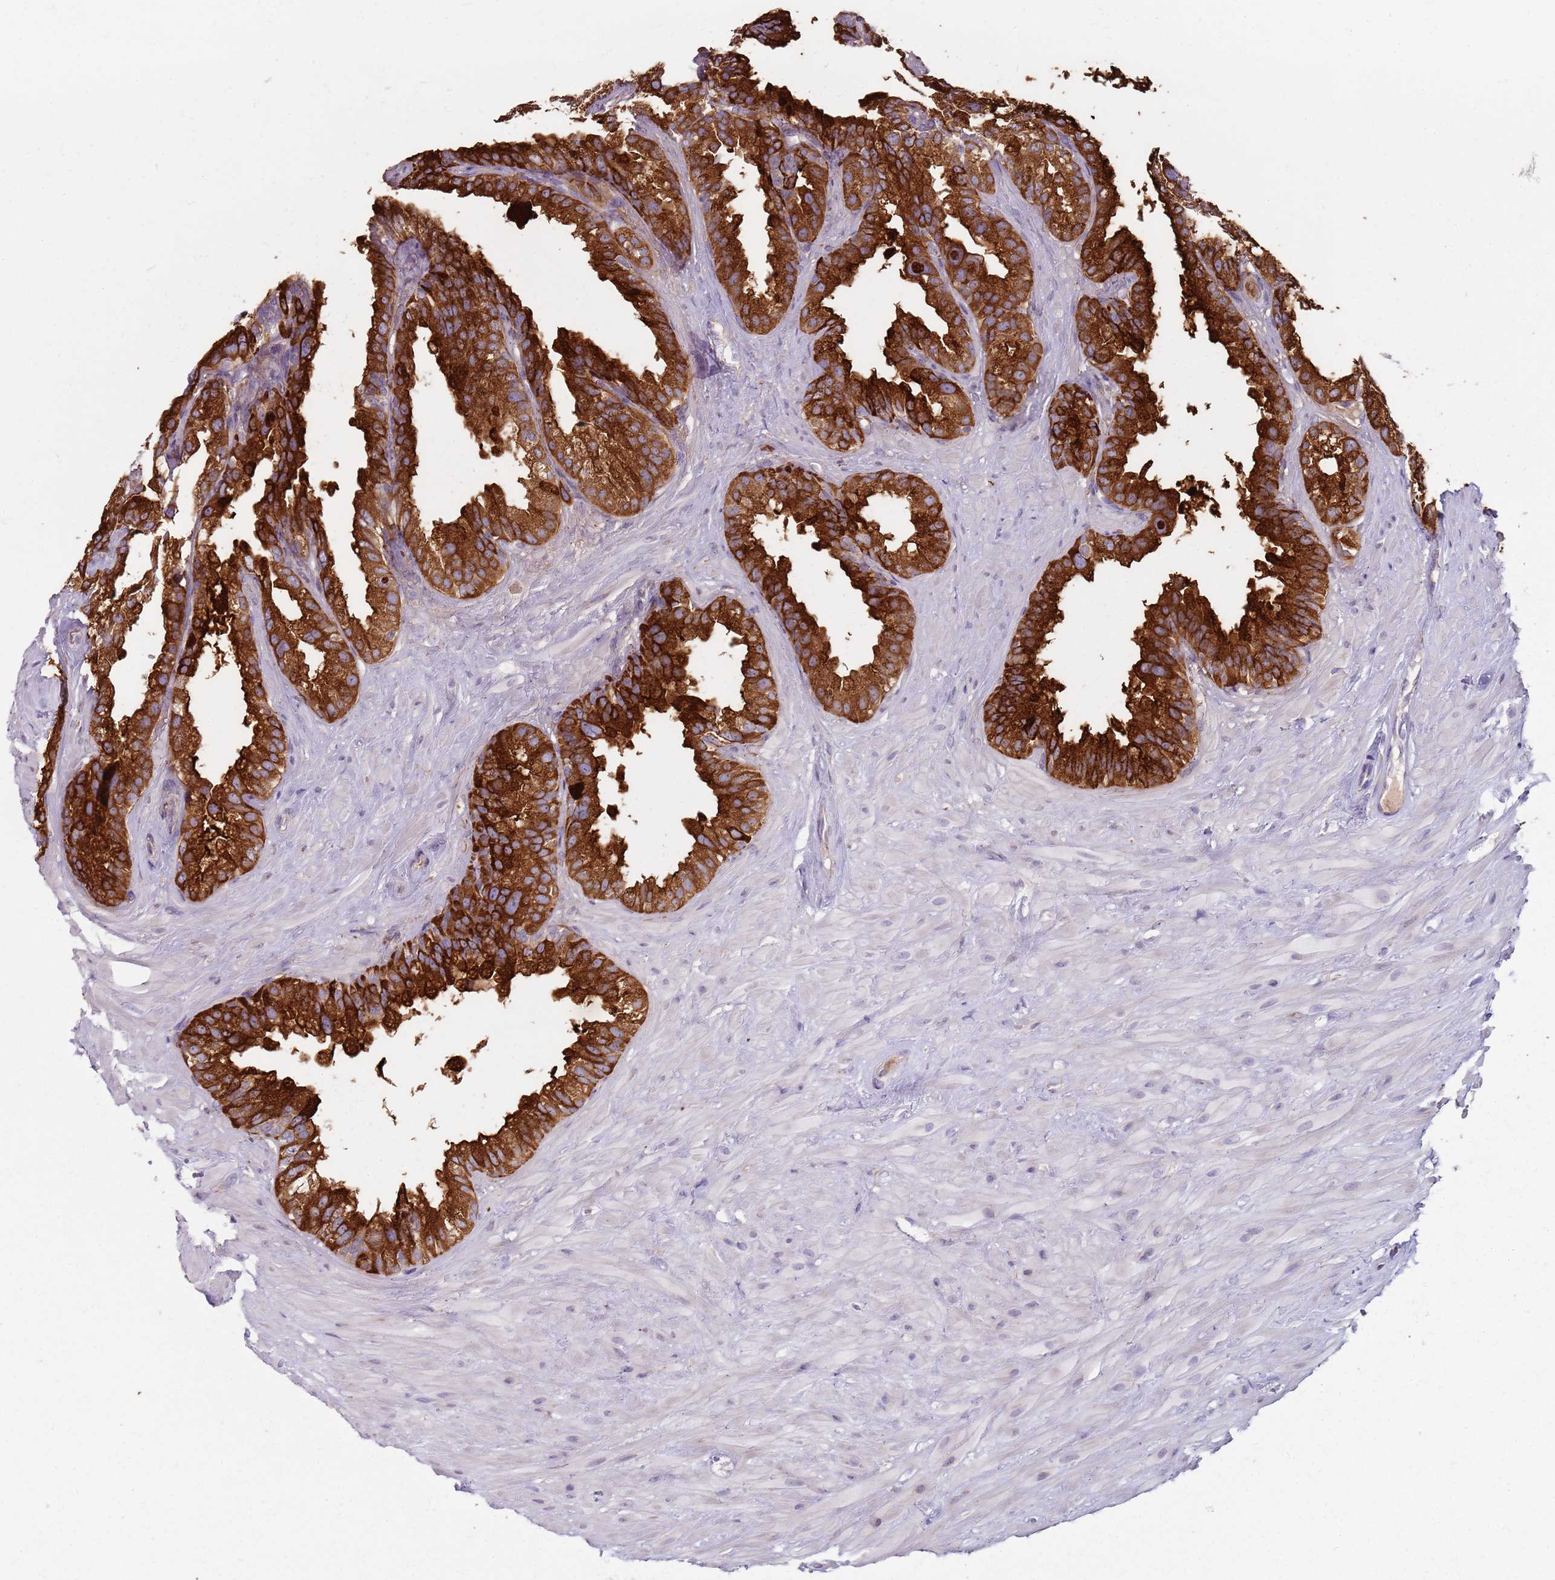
{"staining": {"intensity": "strong", "quantity": ">75%", "location": "cytoplasmic/membranous"}, "tissue": "seminal vesicle", "cell_type": "Glandular cells", "image_type": "normal", "snomed": [{"axis": "morphology", "description": "Normal tissue, NOS"}, {"axis": "topography", "description": "Seminal veicle"}], "caption": "Protein staining of unremarkable seminal vesicle shows strong cytoplasmic/membranous staining in approximately >75% of glandular cells. The staining is performed using DAB (3,3'-diaminobenzidine) brown chromogen to label protein expression. The nuclei are counter-stained blue using hematoxylin.", "gene": "SPATA2", "patient": {"sex": "male", "age": 80}}